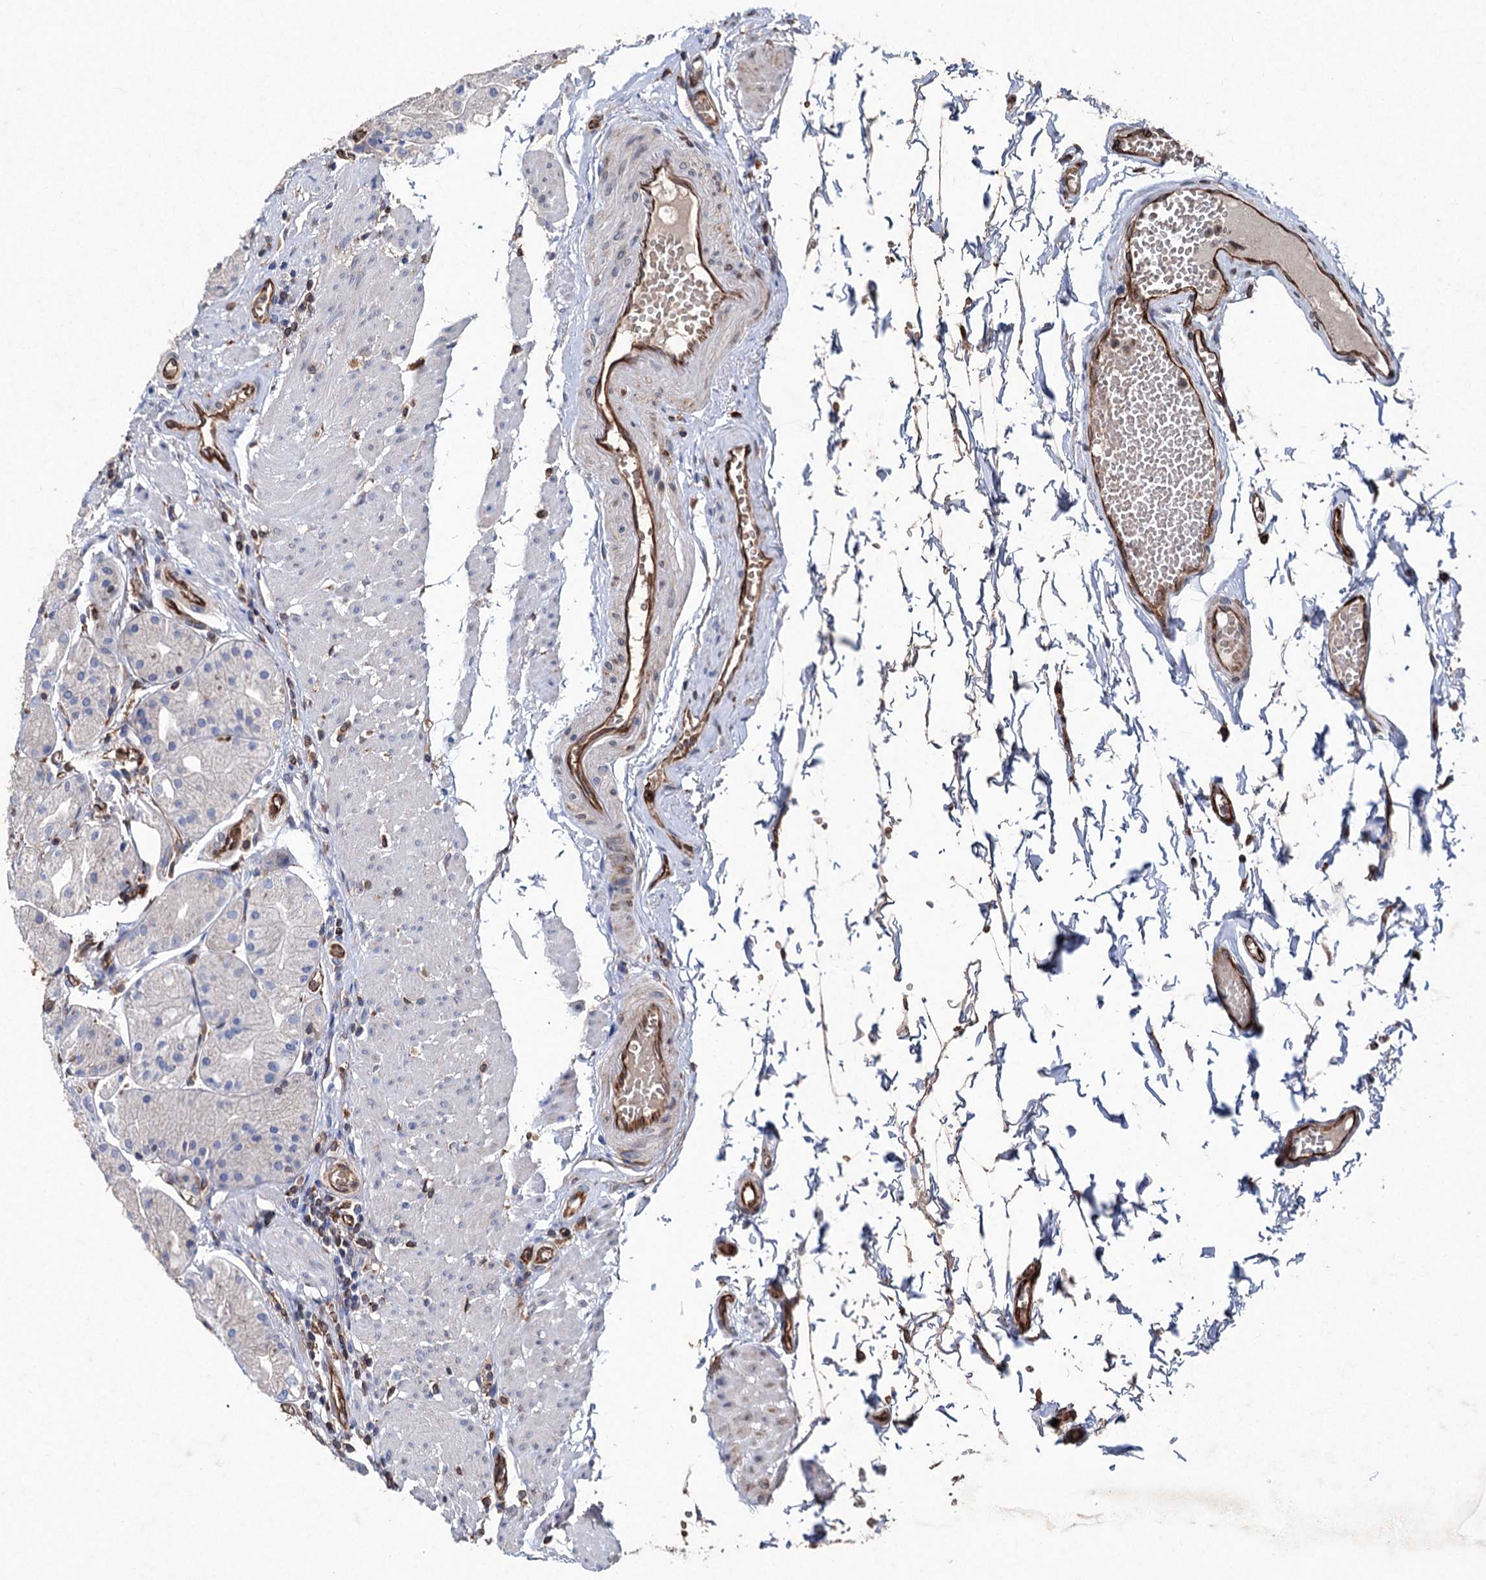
{"staining": {"intensity": "negative", "quantity": "none", "location": "none"}, "tissue": "stomach", "cell_type": "Glandular cells", "image_type": "normal", "snomed": [{"axis": "morphology", "description": "Normal tissue, NOS"}, {"axis": "topography", "description": "Stomach, upper"}], "caption": "Immunohistochemistry image of unremarkable stomach stained for a protein (brown), which exhibits no staining in glandular cells.", "gene": "STING1", "patient": {"sex": "male", "age": 72}}